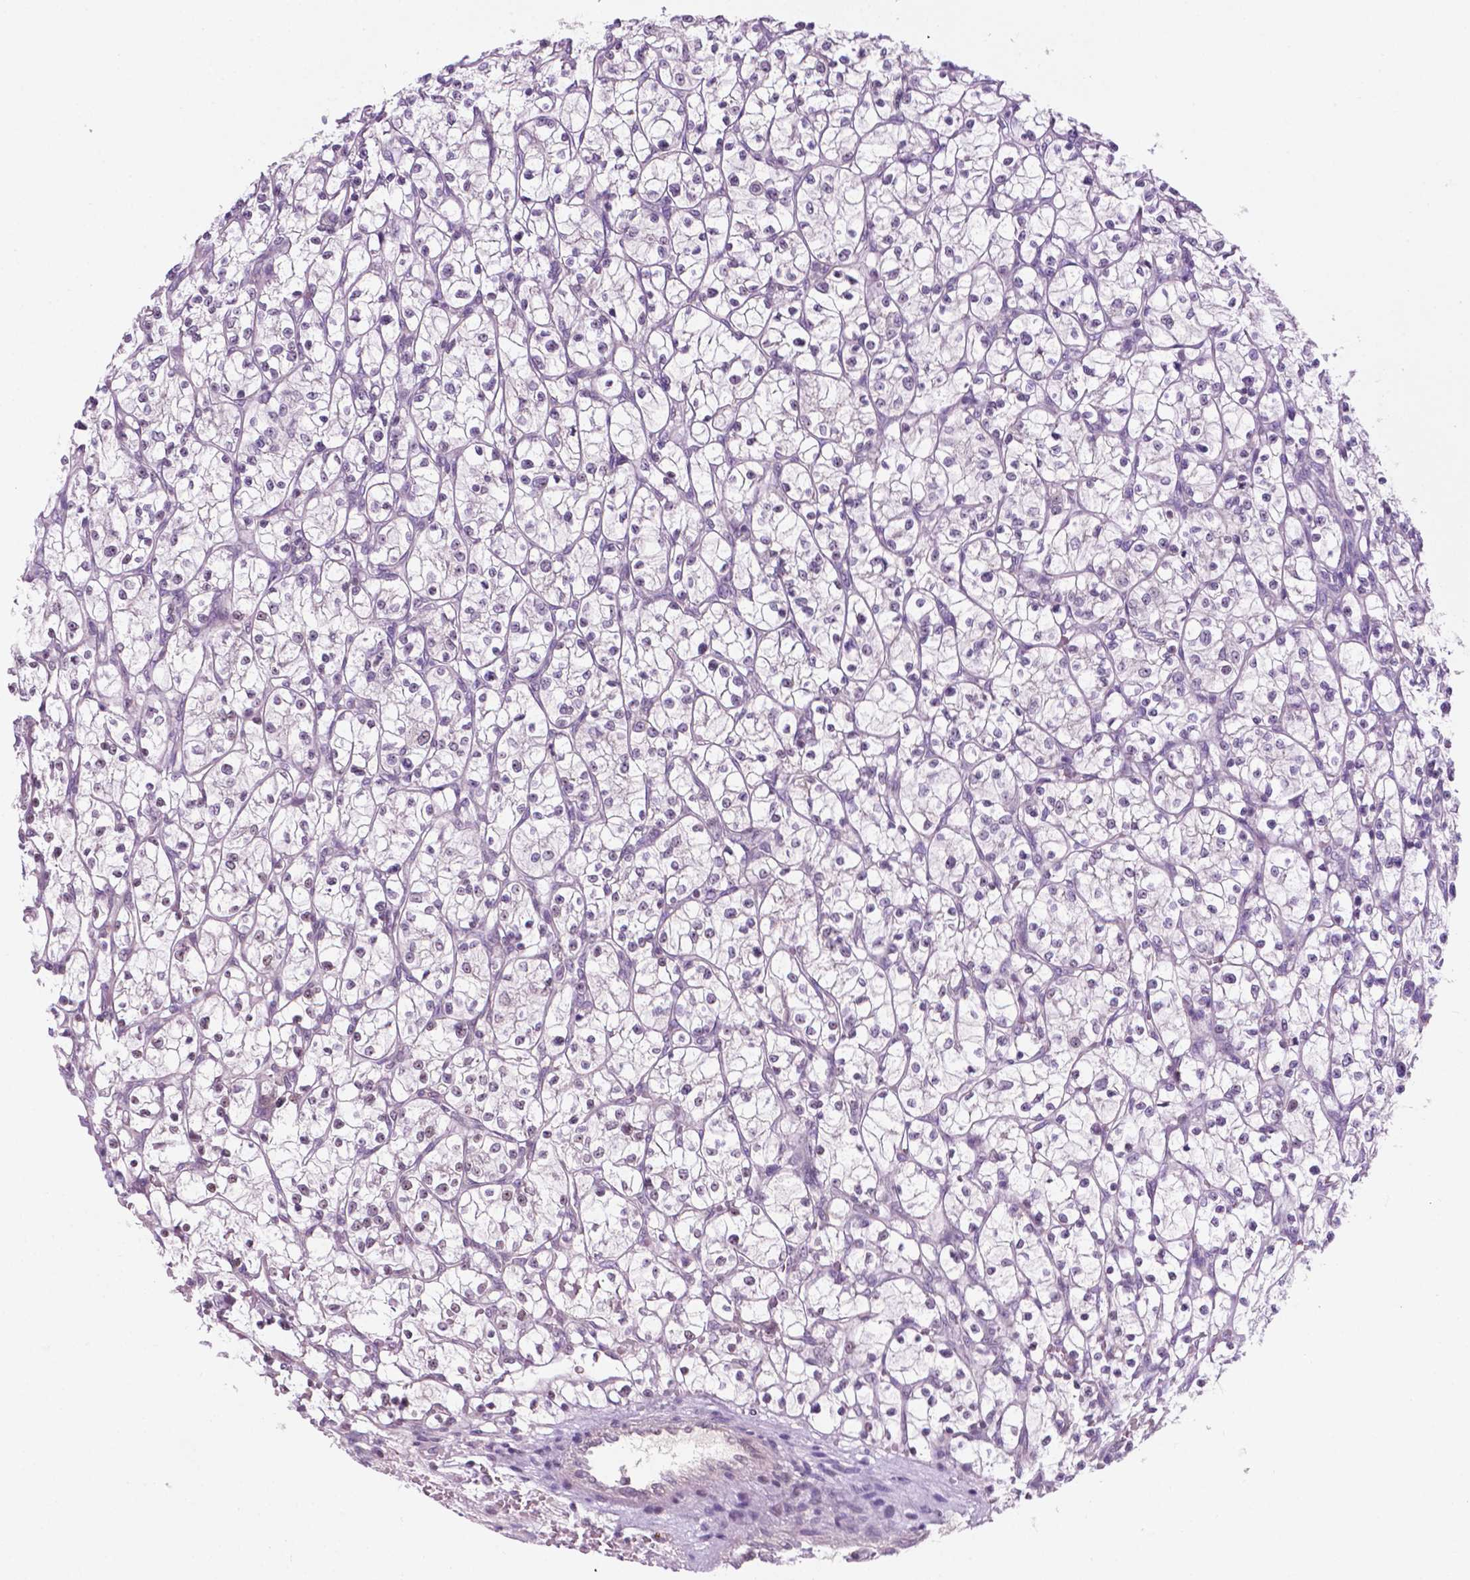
{"staining": {"intensity": "weak", "quantity": "<25%", "location": "nuclear"}, "tissue": "renal cancer", "cell_type": "Tumor cells", "image_type": "cancer", "snomed": [{"axis": "morphology", "description": "Adenocarcinoma, NOS"}, {"axis": "topography", "description": "Kidney"}], "caption": "Immunohistochemistry photomicrograph of human renal adenocarcinoma stained for a protein (brown), which displays no staining in tumor cells.", "gene": "FAM50B", "patient": {"sex": "female", "age": 64}}